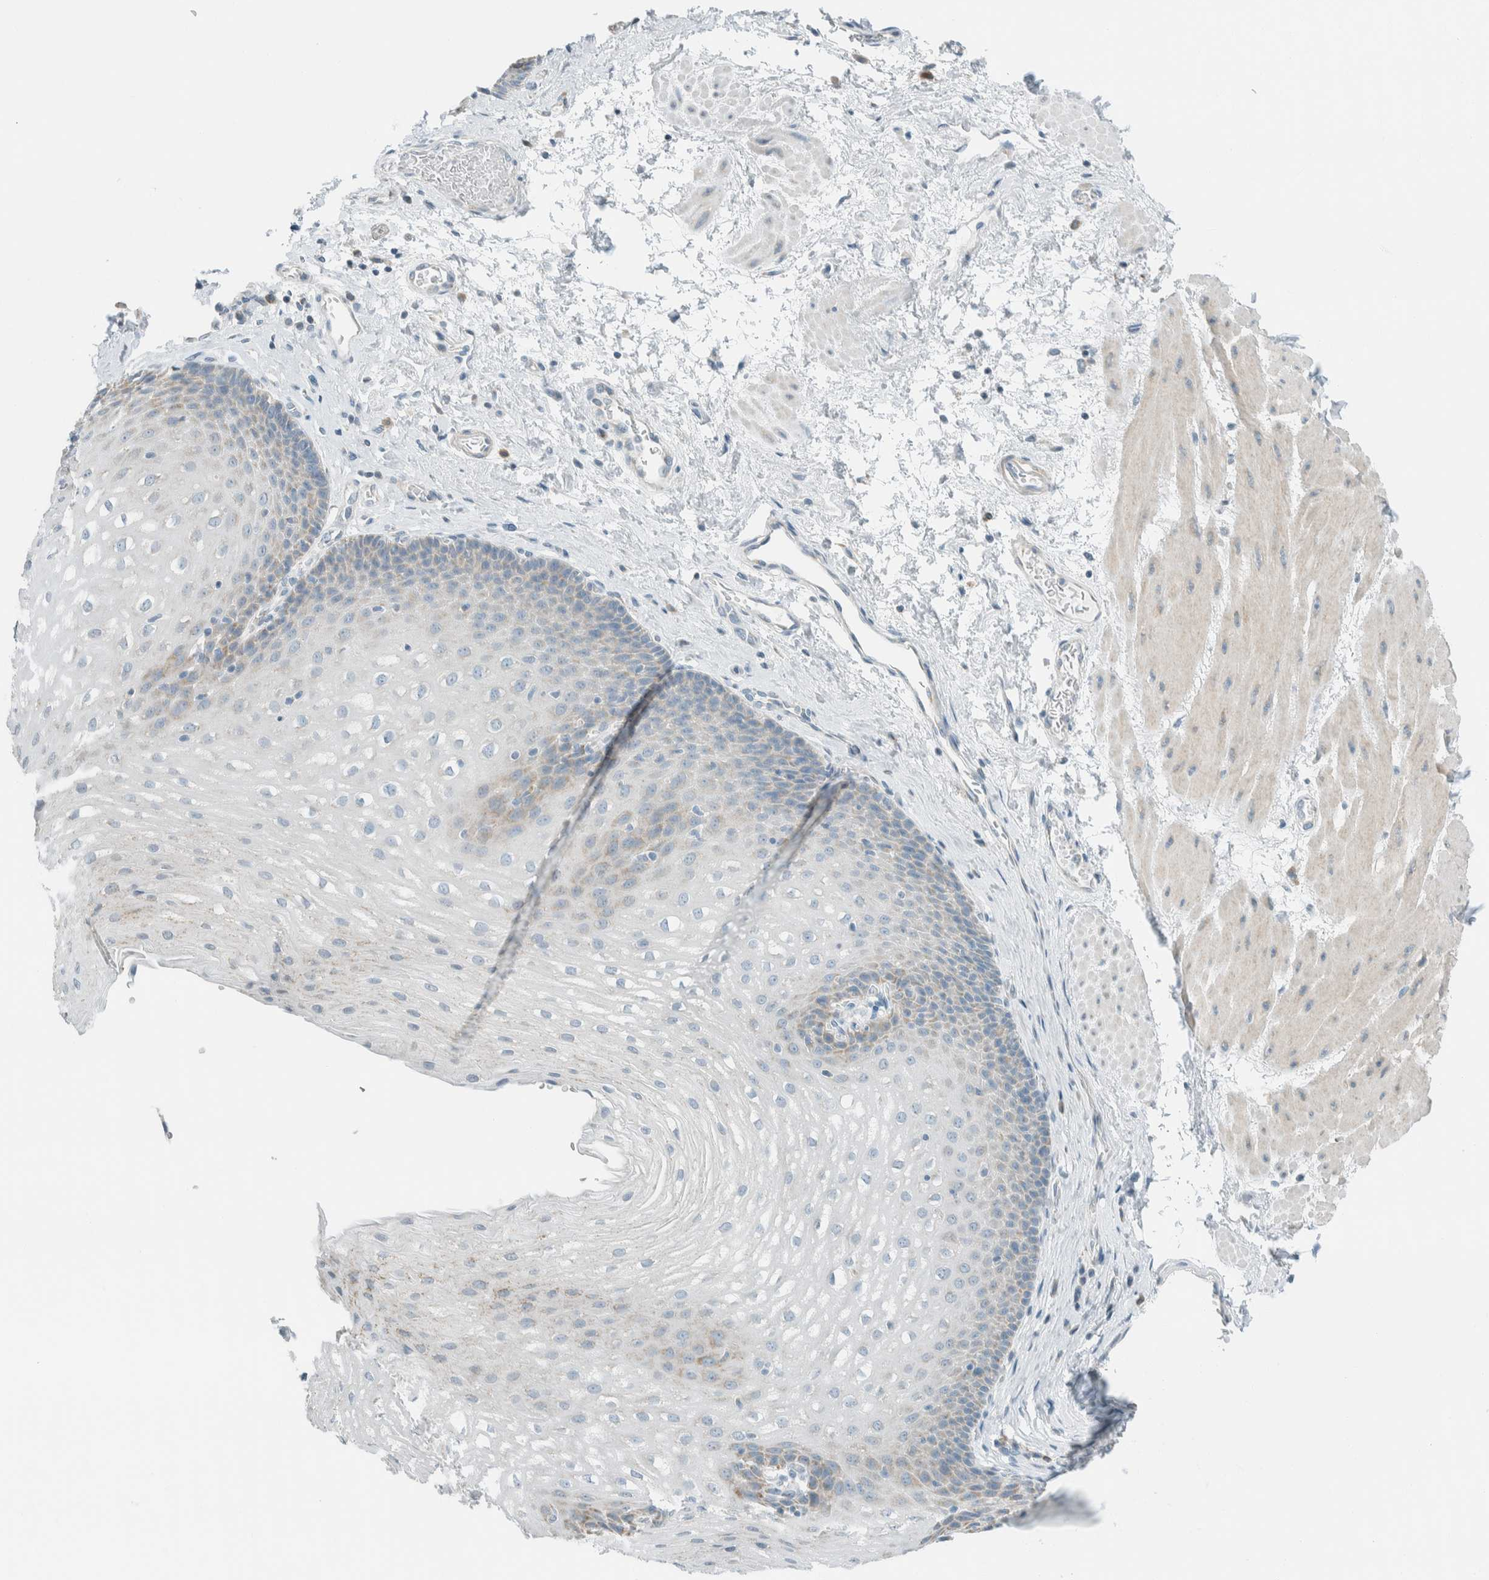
{"staining": {"intensity": "weak", "quantity": "<25%", "location": "cytoplasmic/membranous"}, "tissue": "esophagus", "cell_type": "Squamous epithelial cells", "image_type": "normal", "snomed": [{"axis": "morphology", "description": "Normal tissue, NOS"}, {"axis": "topography", "description": "Esophagus"}], "caption": "The IHC image has no significant positivity in squamous epithelial cells of esophagus.", "gene": "AARSD1", "patient": {"sex": "male", "age": 48}}